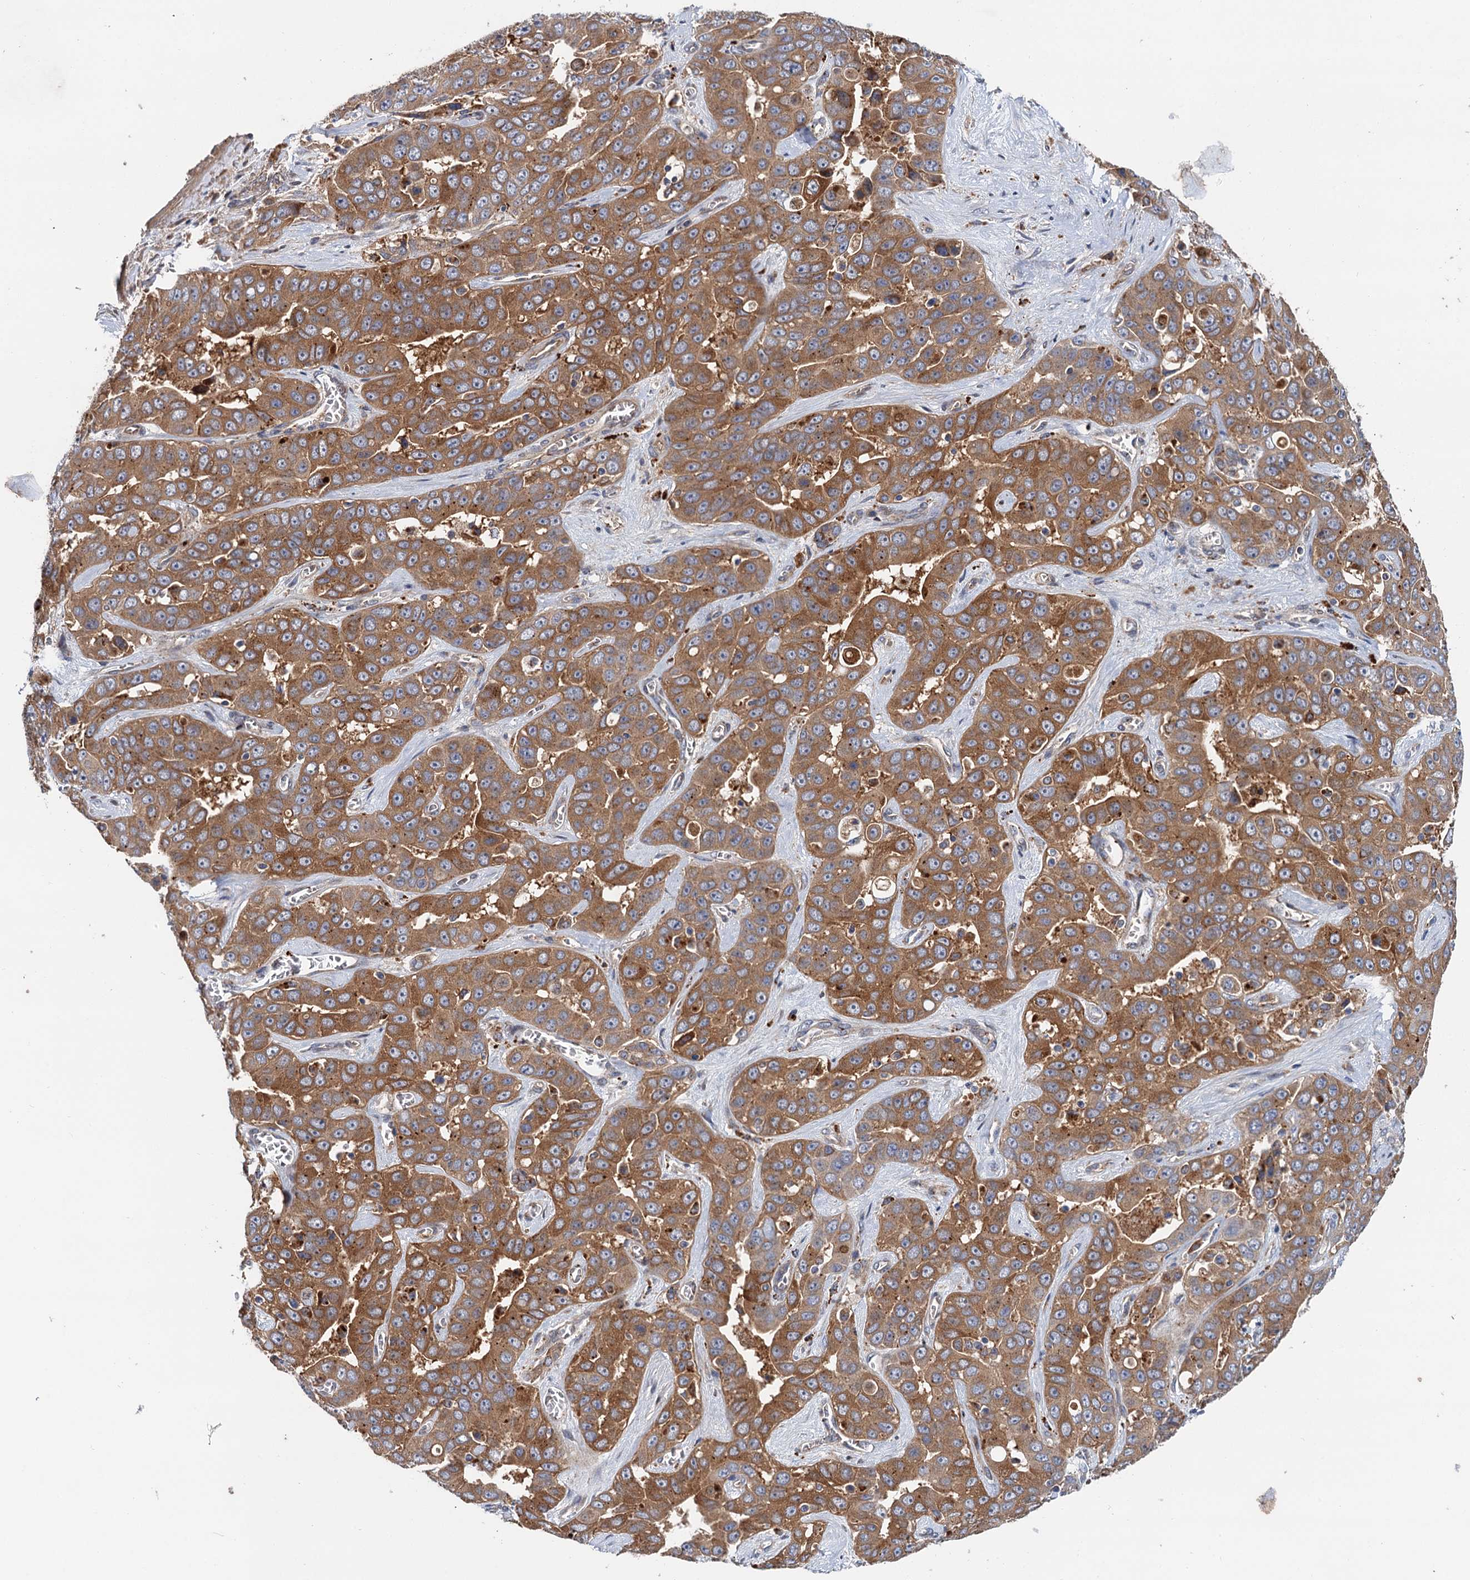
{"staining": {"intensity": "moderate", "quantity": ">75%", "location": "cytoplasmic/membranous"}, "tissue": "liver cancer", "cell_type": "Tumor cells", "image_type": "cancer", "snomed": [{"axis": "morphology", "description": "Cholangiocarcinoma"}, {"axis": "topography", "description": "Liver"}], "caption": "DAB (3,3'-diaminobenzidine) immunohistochemical staining of liver cancer (cholangiocarcinoma) demonstrates moderate cytoplasmic/membranous protein positivity in approximately >75% of tumor cells.", "gene": "NLRP10", "patient": {"sex": "female", "age": 52}}